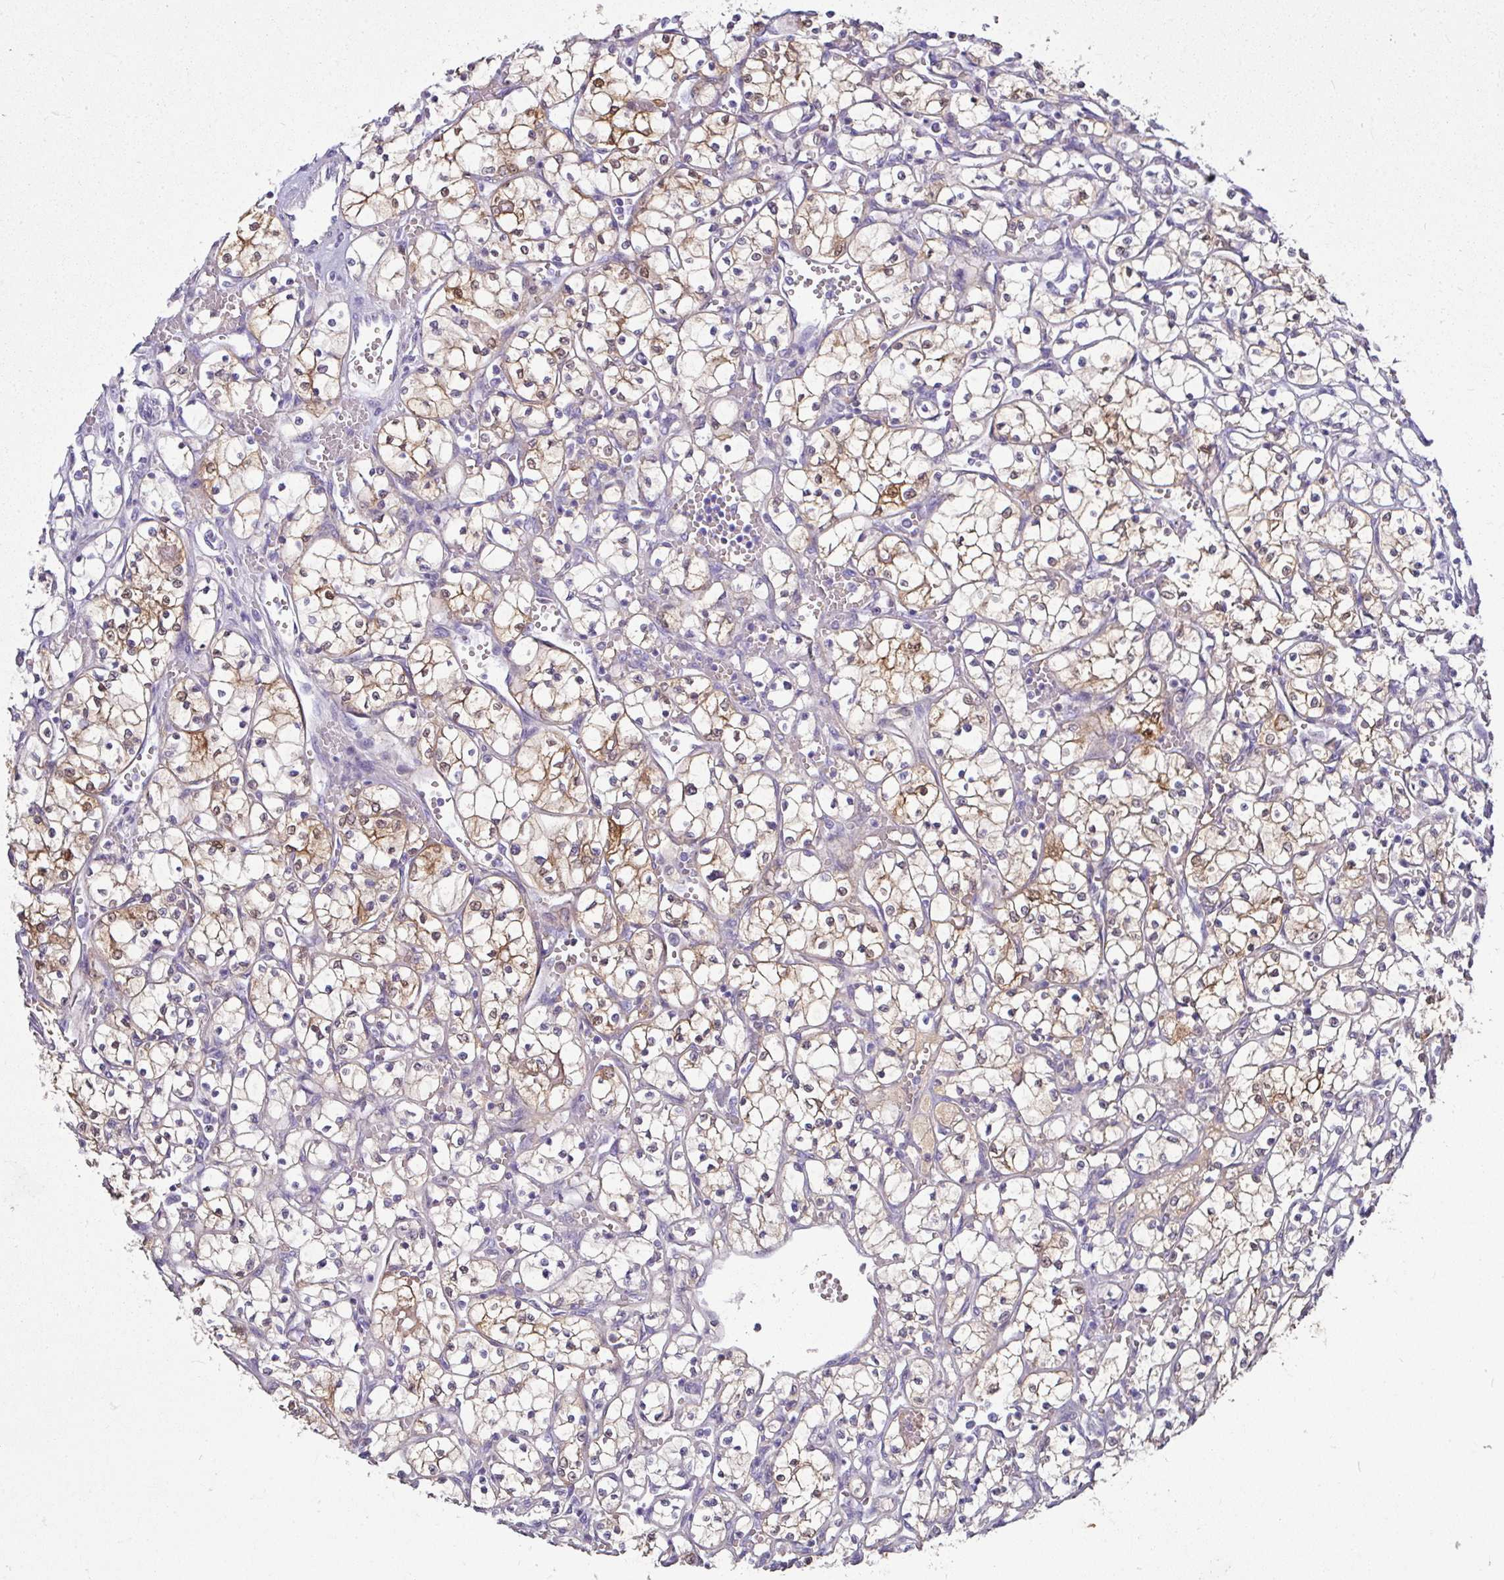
{"staining": {"intensity": "moderate", "quantity": "<25%", "location": "cytoplasmic/membranous"}, "tissue": "renal cancer", "cell_type": "Tumor cells", "image_type": "cancer", "snomed": [{"axis": "morphology", "description": "Adenocarcinoma, NOS"}, {"axis": "topography", "description": "Kidney"}], "caption": "This image displays IHC staining of adenocarcinoma (renal), with low moderate cytoplasmic/membranous staining in about <25% of tumor cells.", "gene": "GSTA3", "patient": {"sex": "female", "age": 69}}